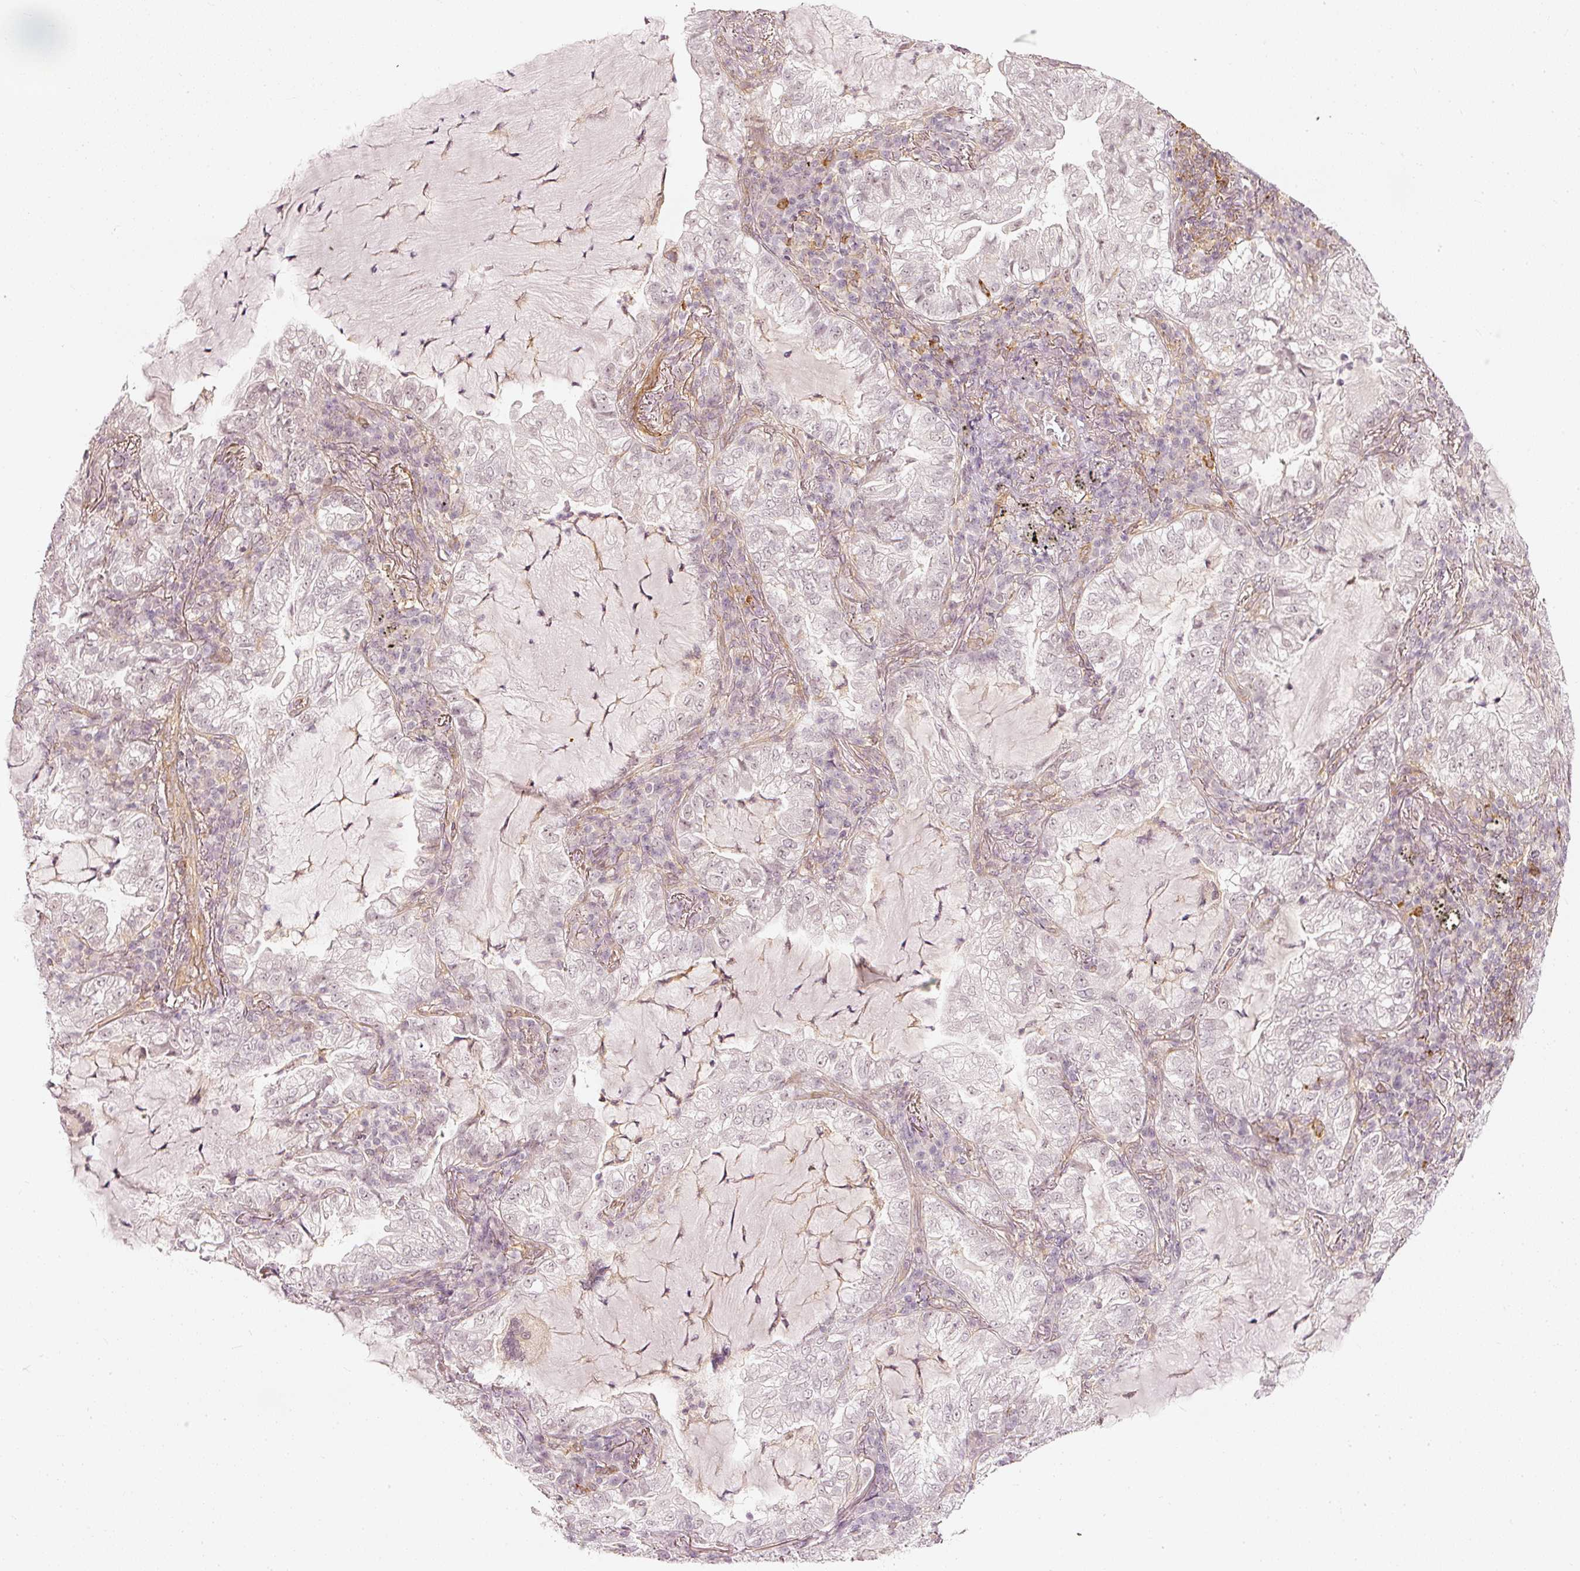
{"staining": {"intensity": "negative", "quantity": "none", "location": "none"}, "tissue": "lung cancer", "cell_type": "Tumor cells", "image_type": "cancer", "snomed": [{"axis": "morphology", "description": "Adenocarcinoma, NOS"}, {"axis": "topography", "description": "Lung"}], "caption": "An immunohistochemistry (IHC) image of lung cancer is shown. There is no staining in tumor cells of lung cancer.", "gene": "DRD2", "patient": {"sex": "female", "age": 73}}